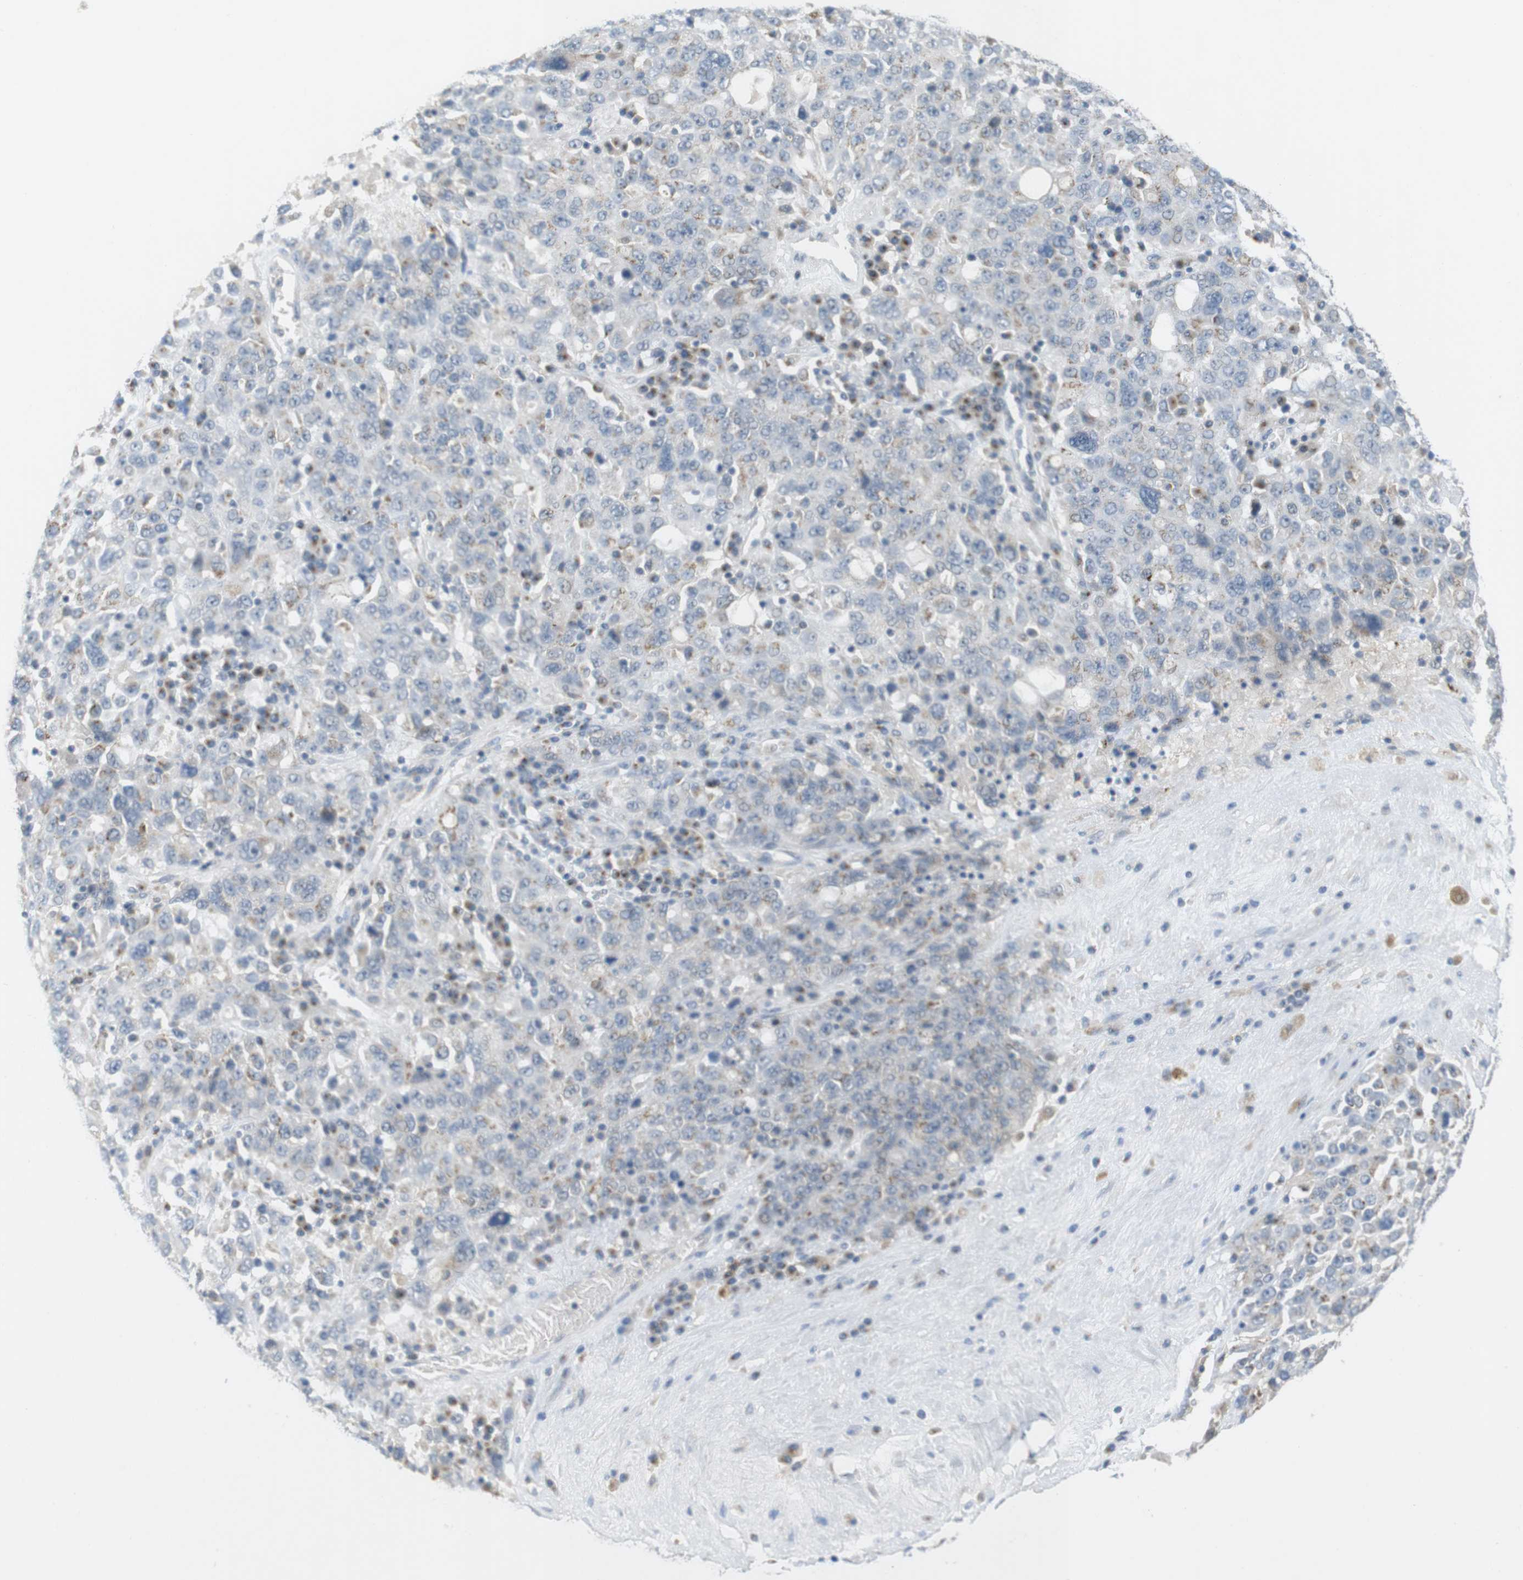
{"staining": {"intensity": "weak", "quantity": "25%-75%", "location": "cytoplasmic/membranous"}, "tissue": "ovarian cancer", "cell_type": "Tumor cells", "image_type": "cancer", "snomed": [{"axis": "morphology", "description": "Carcinoma, endometroid"}, {"axis": "topography", "description": "Ovary"}], "caption": "DAB (3,3'-diaminobenzidine) immunohistochemical staining of human ovarian cancer (endometroid carcinoma) reveals weak cytoplasmic/membranous protein expression in approximately 25%-75% of tumor cells.", "gene": "YIPF3", "patient": {"sex": "female", "age": 62}}